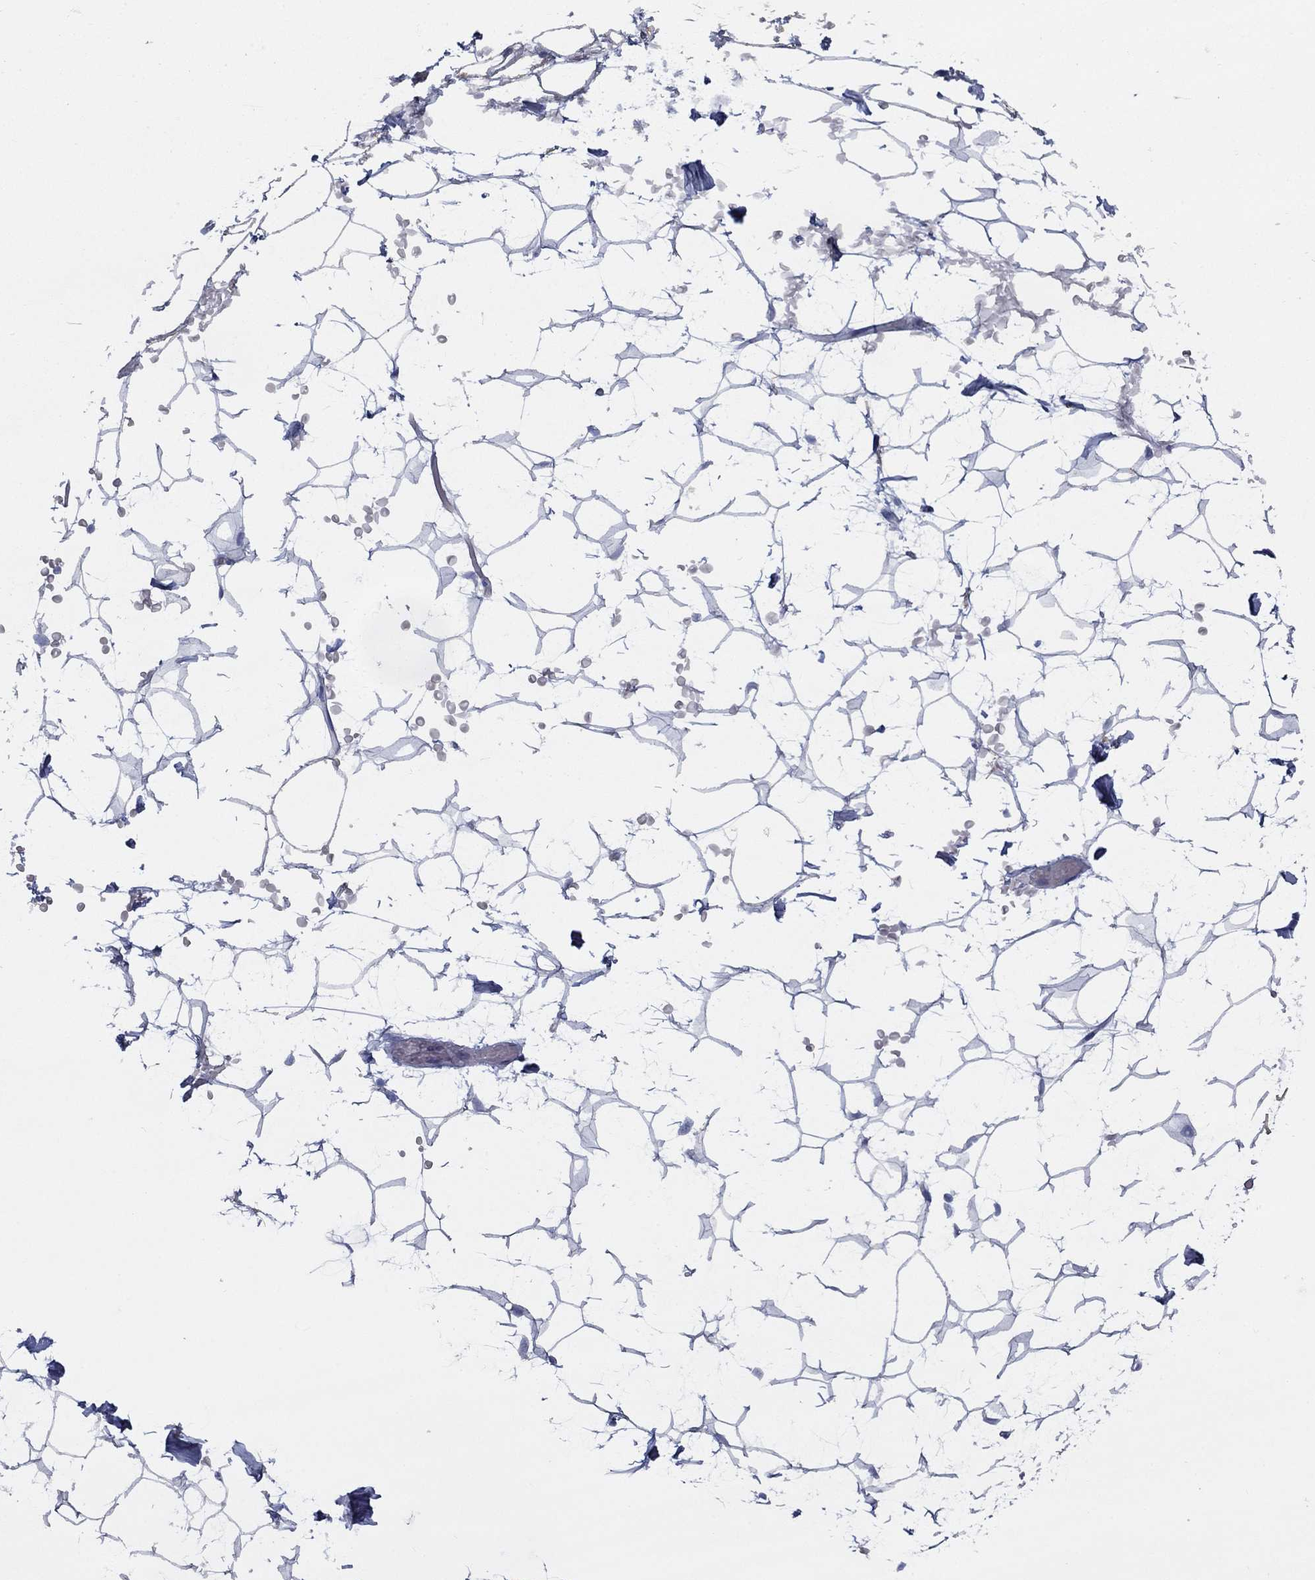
{"staining": {"intensity": "negative", "quantity": "none", "location": "none"}, "tissue": "adipose tissue", "cell_type": "Adipocytes", "image_type": "normal", "snomed": [{"axis": "morphology", "description": "Normal tissue, NOS"}, {"axis": "topography", "description": "Skin"}, {"axis": "topography", "description": "Peripheral nerve tissue"}], "caption": "DAB (3,3'-diaminobenzidine) immunohistochemical staining of unremarkable adipose tissue reveals no significant expression in adipocytes. The staining was performed using DAB to visualize the protein expression in brown, while the nuclei were stained in blue with hematoxylin (Magnification: 20x).", "gene": "VTN", "patient": {"sex": "female", "age": 56}}